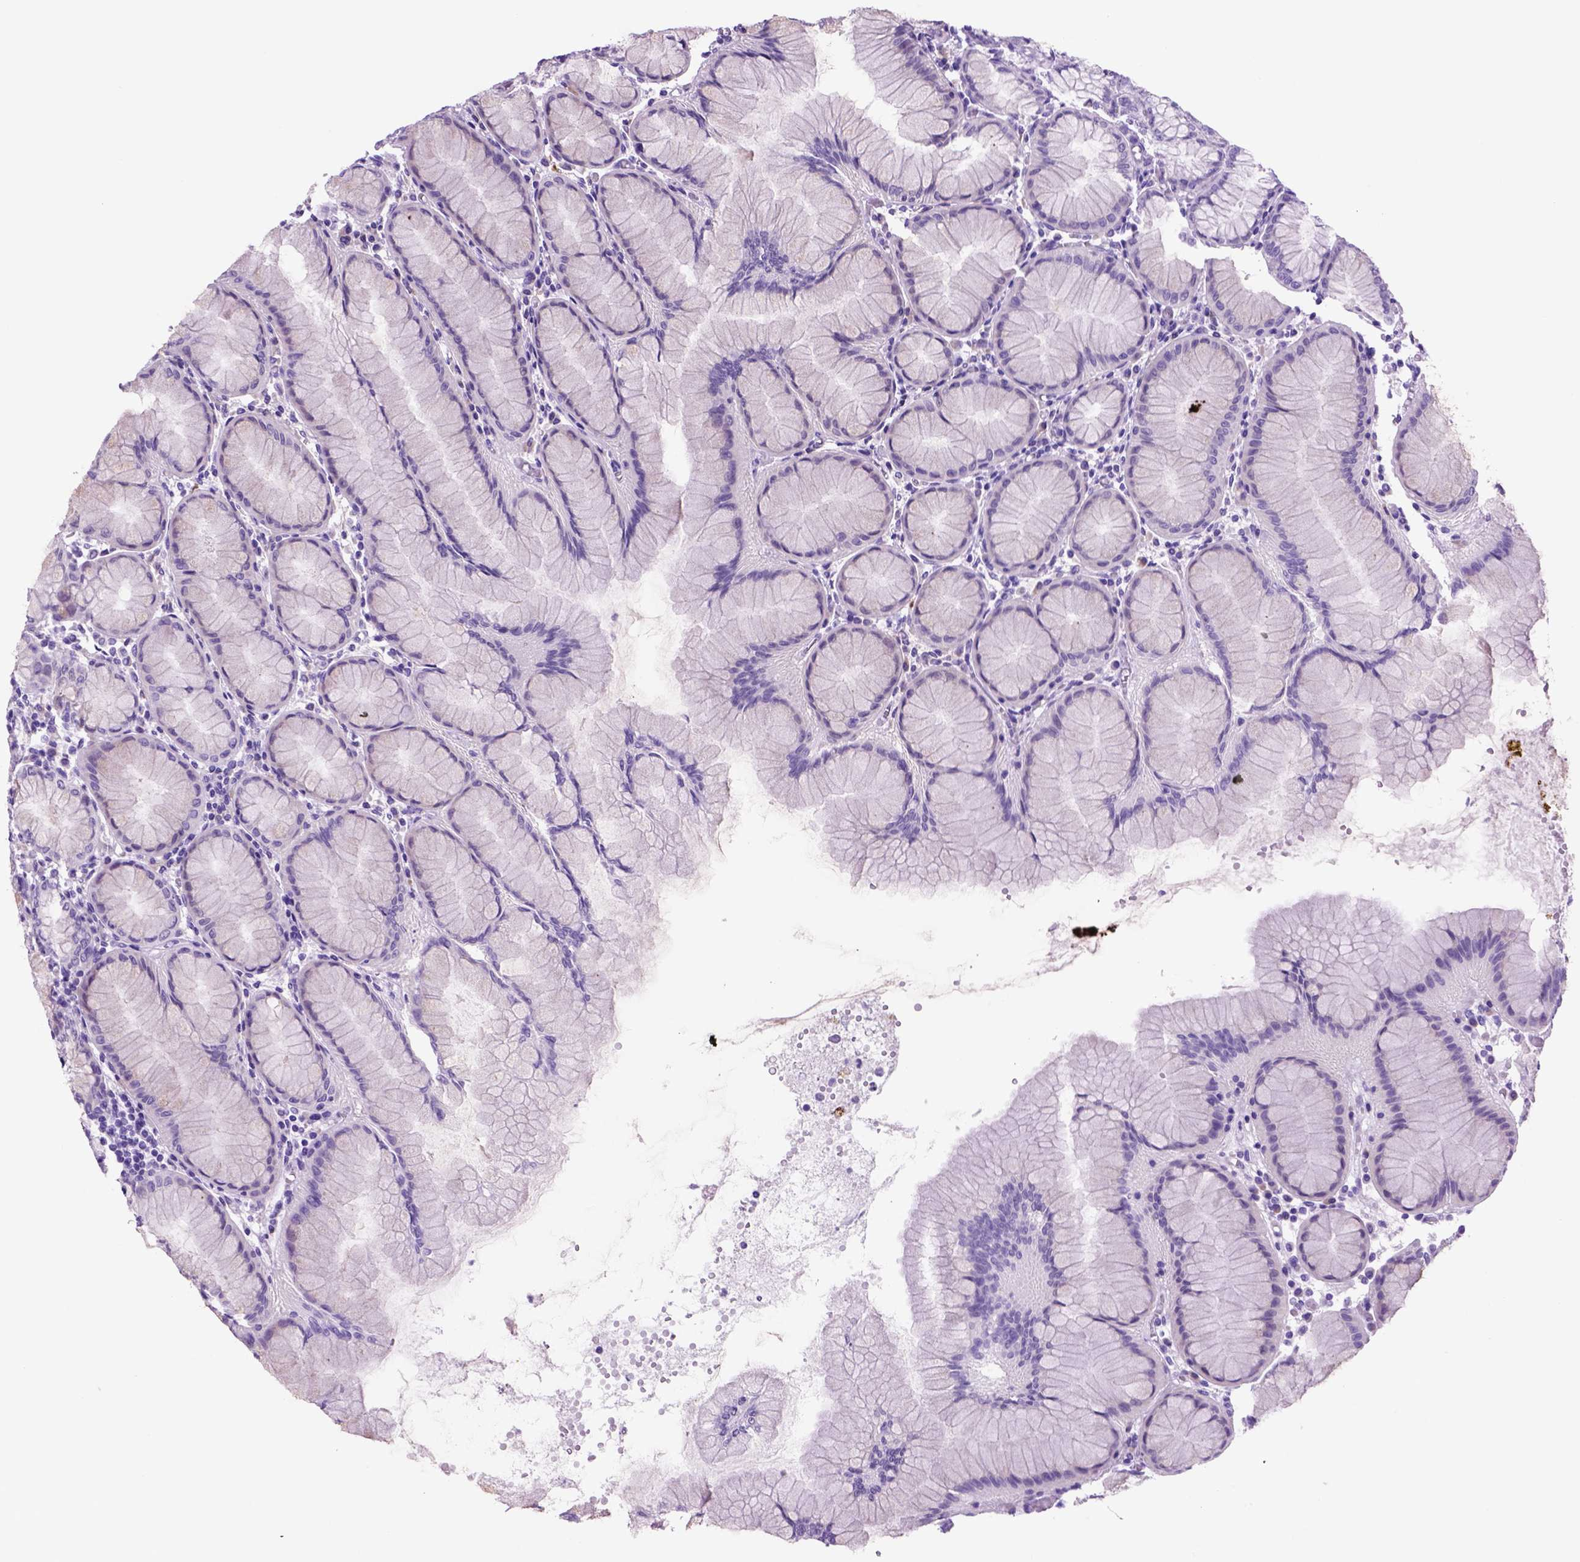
{"staining": {"intensity": "negative", "quantity": "none", "location": "none"}, "tissue": "stomach", "cell_type": "Glandular cells", "image_type": "normal", "snomed": [{"axis": "morphology", "description": "Normal tissue, NOS"}, {"axis": "topography", "description": "Stomach"}], "caption": "A high-resolution photomicrograph shows IHC staining of unremarkable stomach, which displays no significant staining in glandular cells.", "gene": "HHIPL2", "patient": {"sex": "female", "age": 57}}